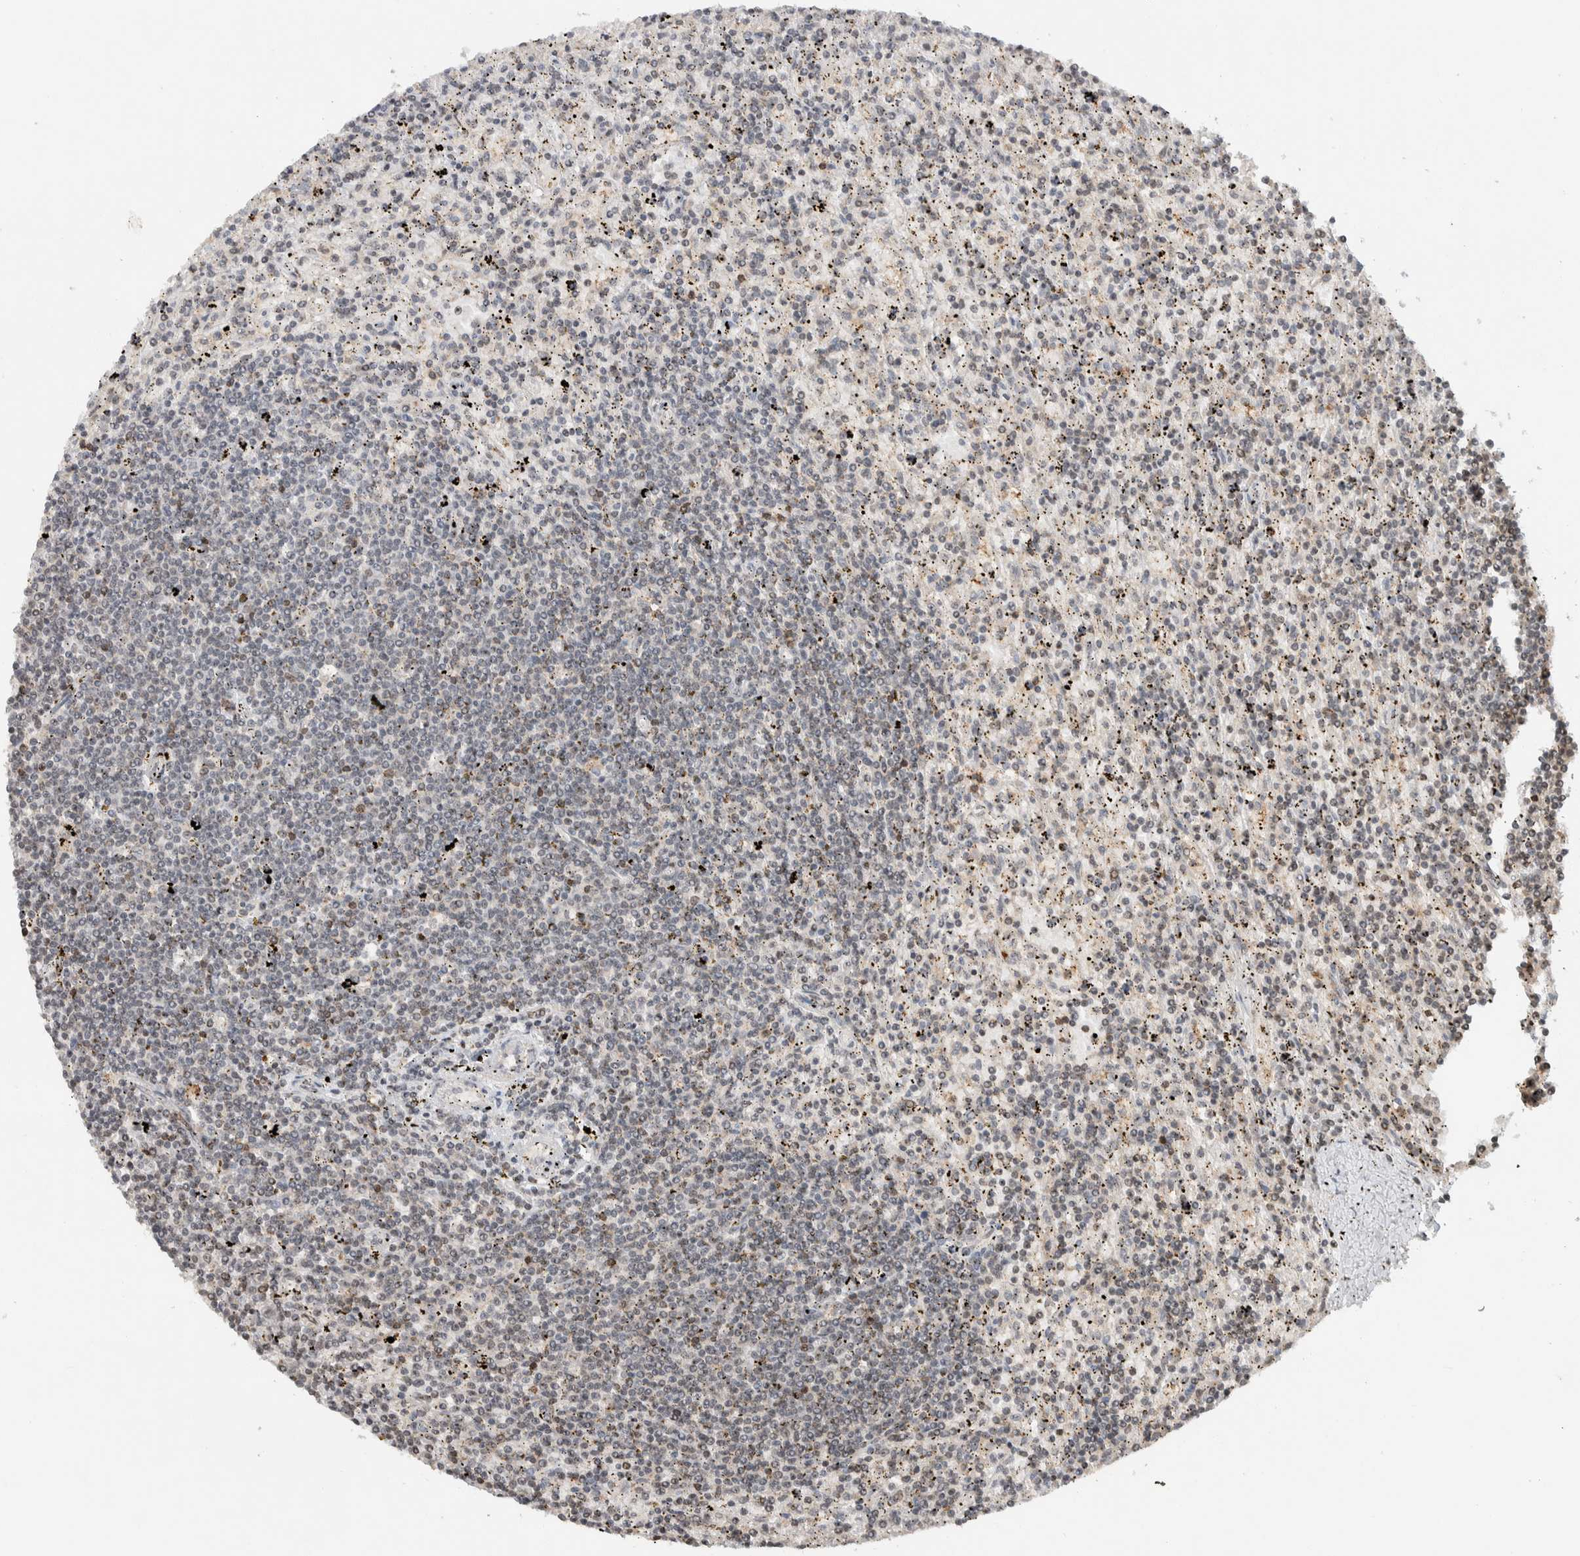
{"staining": {"intensity": "negative", "quantity": "none", "location": "none"}, "tissue": "lymphoma", "cell_type": "Tumor cells", "image_type": "cancer", "snomed": [{"axis": "morphology", "description": "Malignant lymphoma, non-Hodgkin's type, Low grade"}, {"axis": "topography", "description": "Spleen"}], "caption": "DAB (3,3'-diaminobenzidine) immunohistochemical staining of lymphoma reveals no significant positivity in tumor cells.", "gene": "ZNF521", "patient": {"sex": "male", "age": 76}}